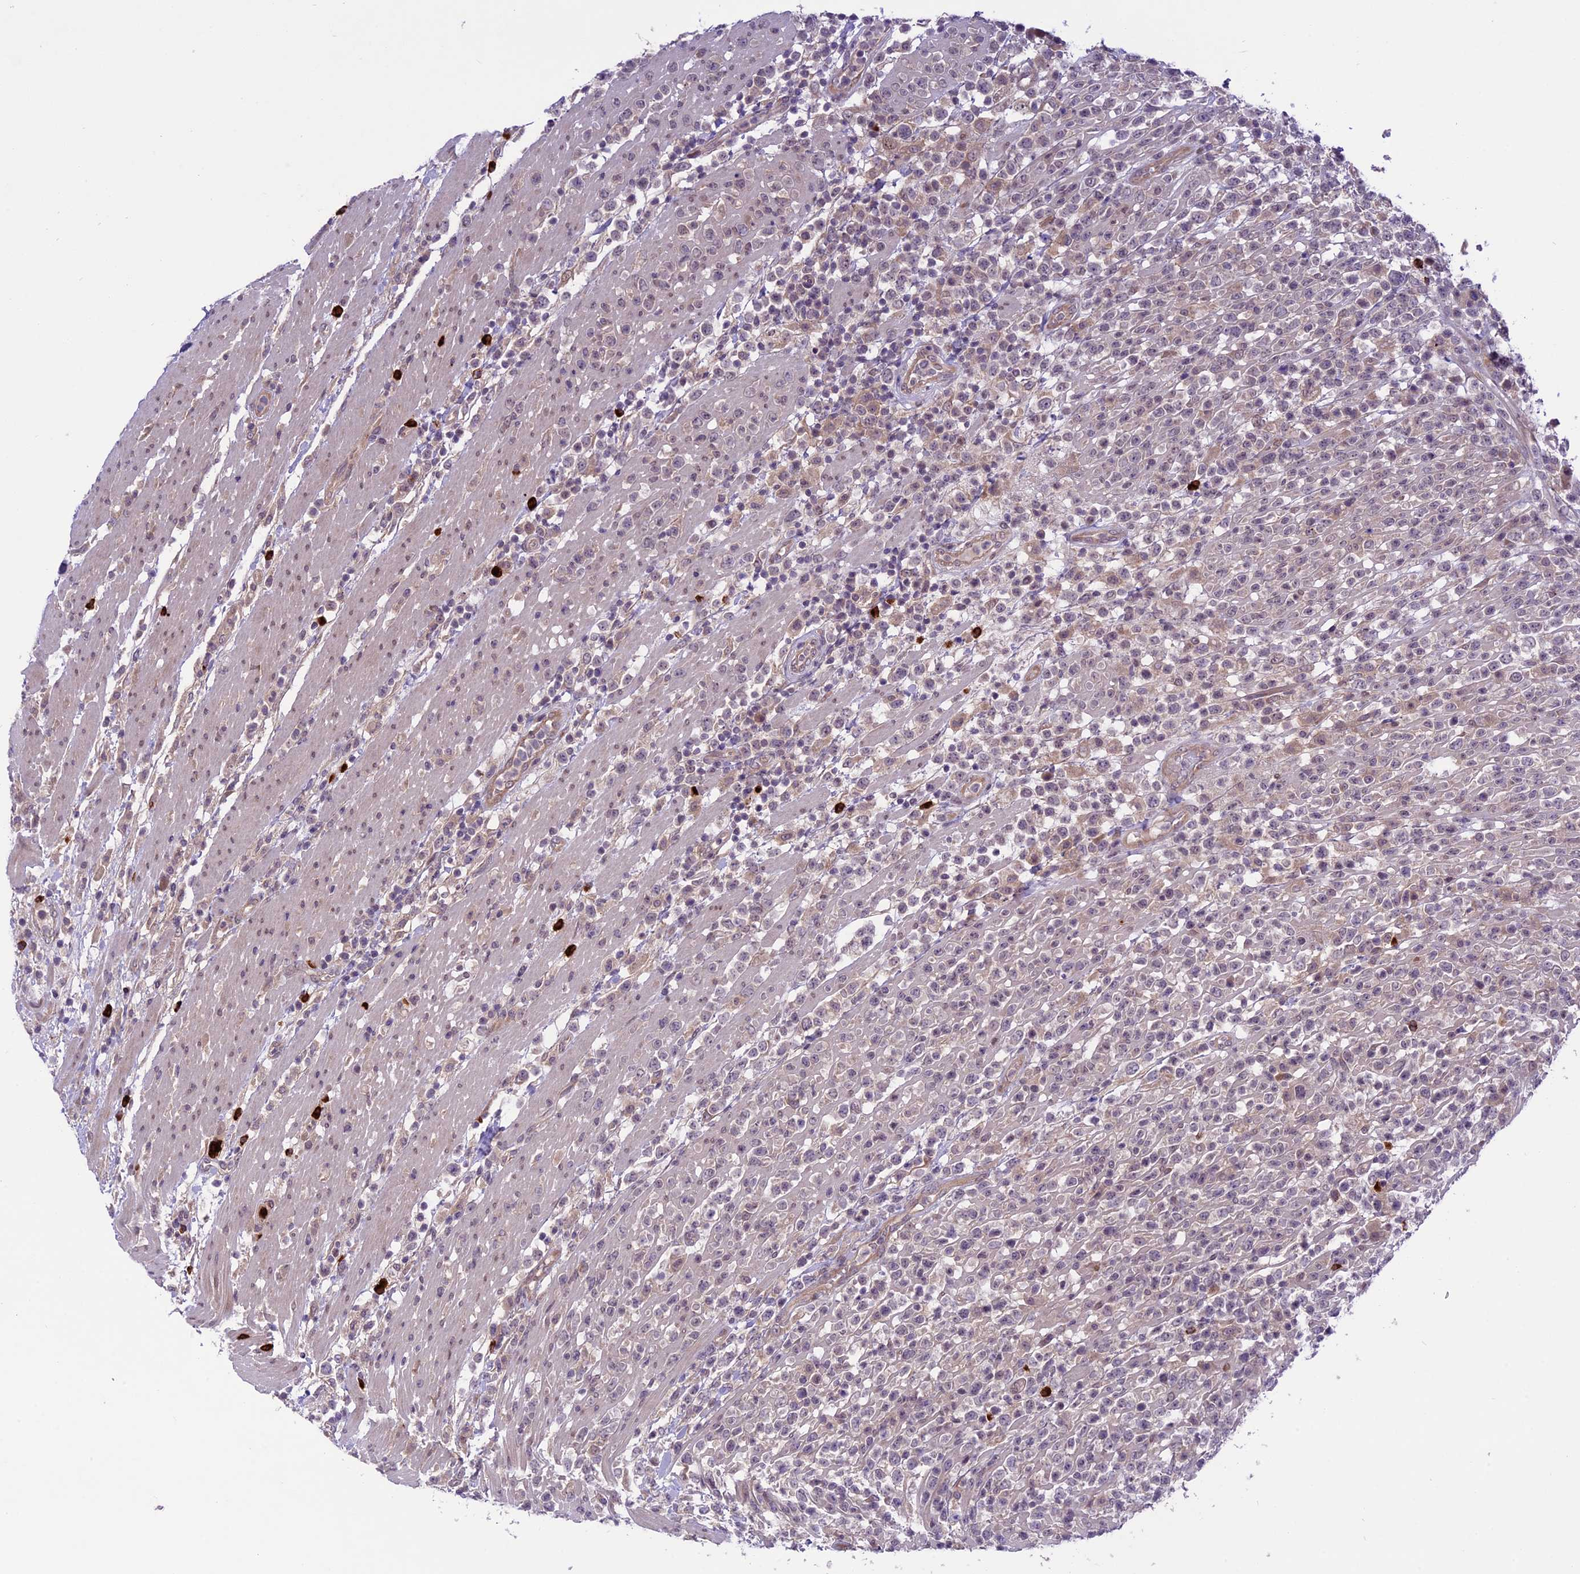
{"staining": {"intensity": "negative", "quantity": "none", "location": "none"}, "tissue": "lymphoma", "cell_type": "Tumor cells", "image_type": "cancer", "snomed": [{"axis": "morphology", "description": "Malignant lymphoma, non-Hodgkin's type, High grade"}, {"axis": "topography", "description": "Colon"}], "caption": "Image shows no significant protein staining in tumor cells of high-grade malignant lymphoma, non-Hodgkin's type.", "gene": "SPRED1", "patient": {"sex": "female", "age": 53}}